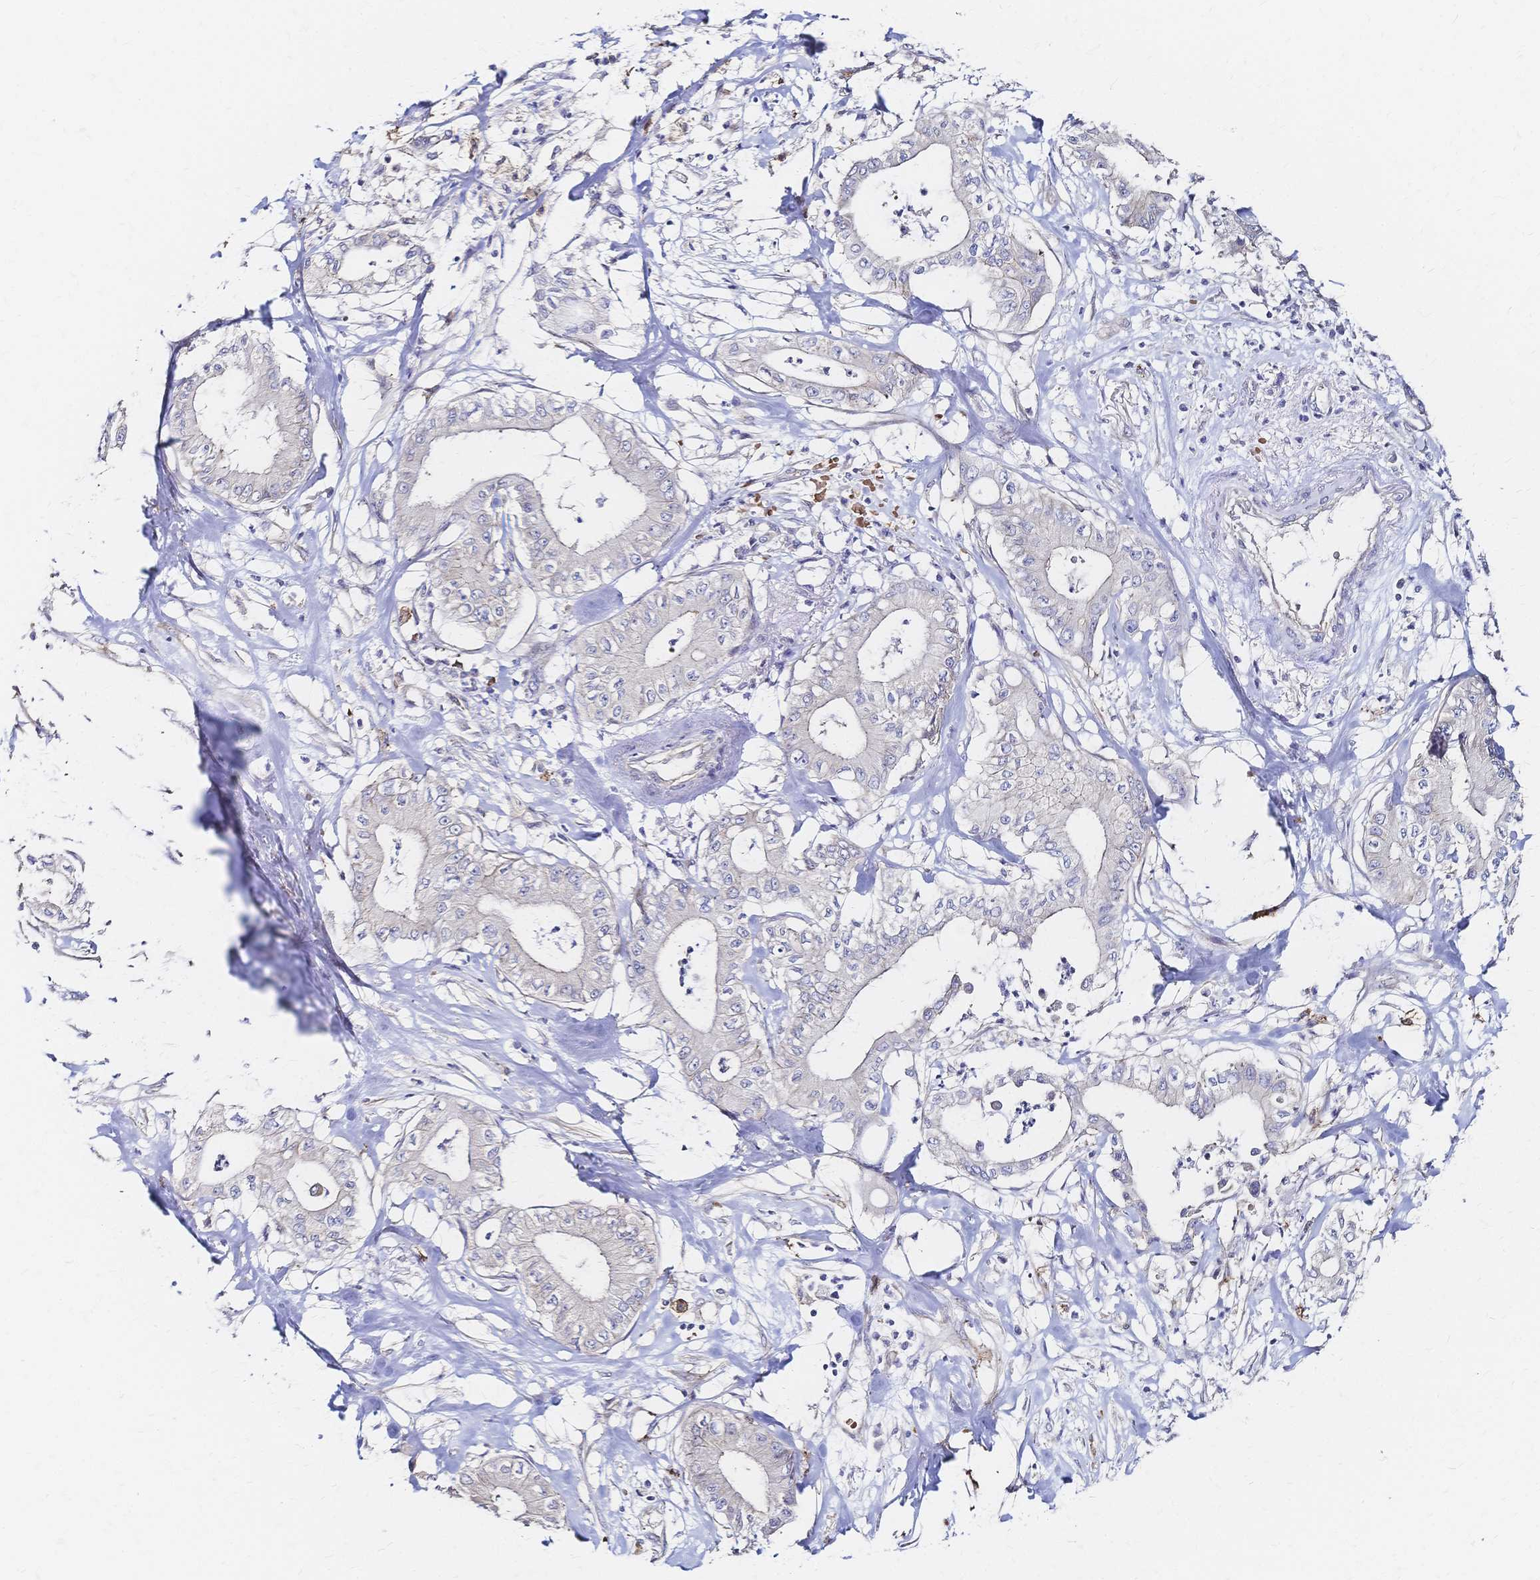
{"staining": {"intensity": "negative", "quantity": "none", "location": "none"}, "tissue": "pancreatic cancer", "cell_type": "Tumor cells", "image_type": "cancer", "snomed": [{"axis": "morphology", "description": "Adenocarcinoma, NOS"}, {"axis": "topography", "description": "Pancreas"}], "caption": "High magnification brightfield microscopy of pancreatic cancer (adenocarcinoma) stained with DAB (3,3'-diaminobenzidine) (brown) and counterstained with hematoxylin (blue): tumor cells show no significant positivity.", "gene": "SLC5A1", "patient": {"sex": "male", "age": 71}}